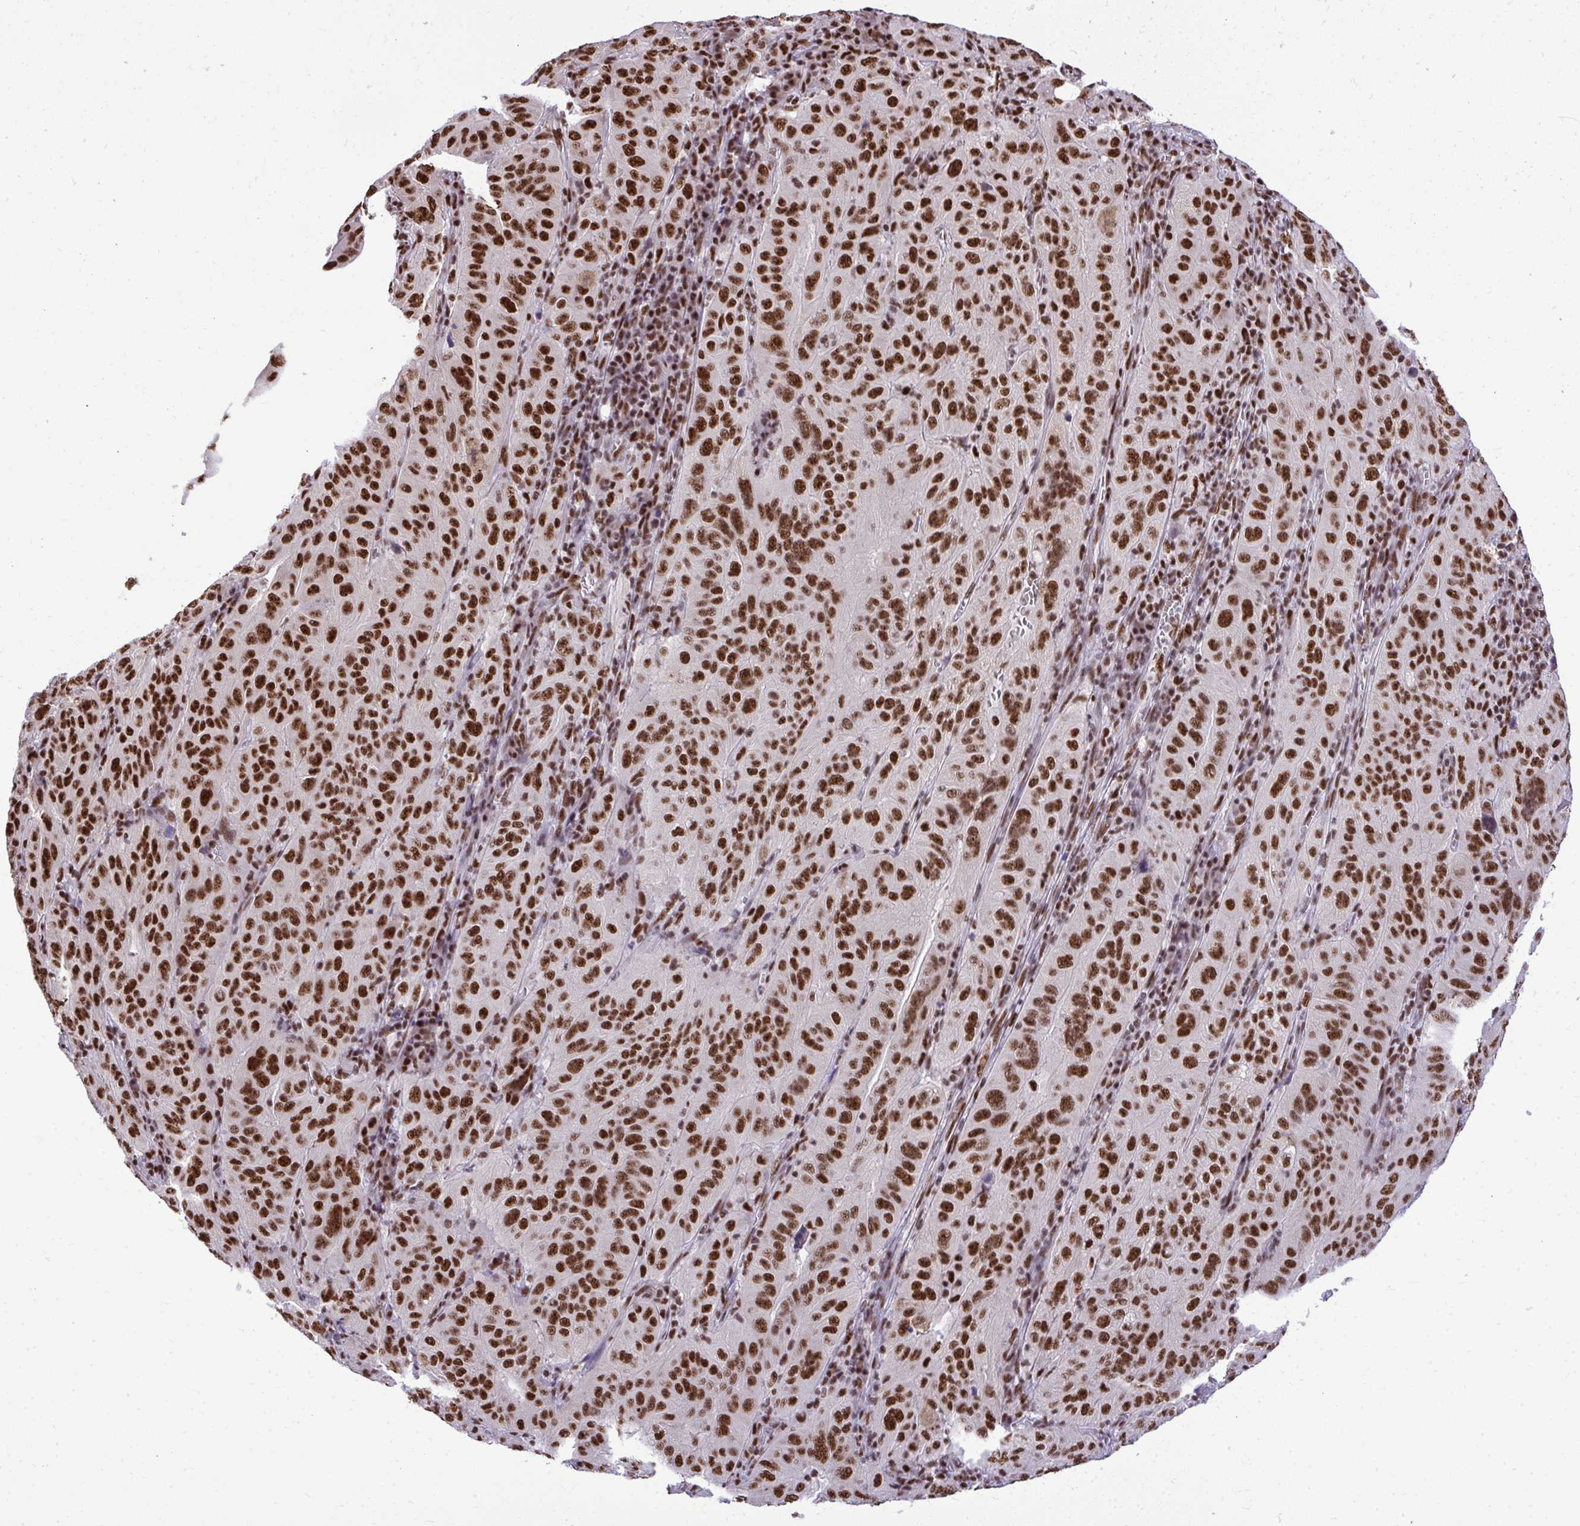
{"staining": {"intensity": "strong", "quantity": ">75%", "location": "nuclear"}, "tissue": "pancreatic cancer", "cell_type": "Tumor cells", "image_type": "cancer", "snomed": [{"axis": "morphology", "description": "Adenocarcinoma, NOS"}, {"axis": "topography", "description": "Pancreas"}], "caption": "A photomicrograph of human pancreatic cancer (adenocarcinoma) stained for a protein reveals strong nuclear brown staining in tumor cells. The staining was performed using DAB to visualize the protein expression in brown, while the nuclei were stained in blue with hematoxylin (Magnification: 20x).", "gene": "PRPF19", "patient": {"sex": "male", "age": 63}}